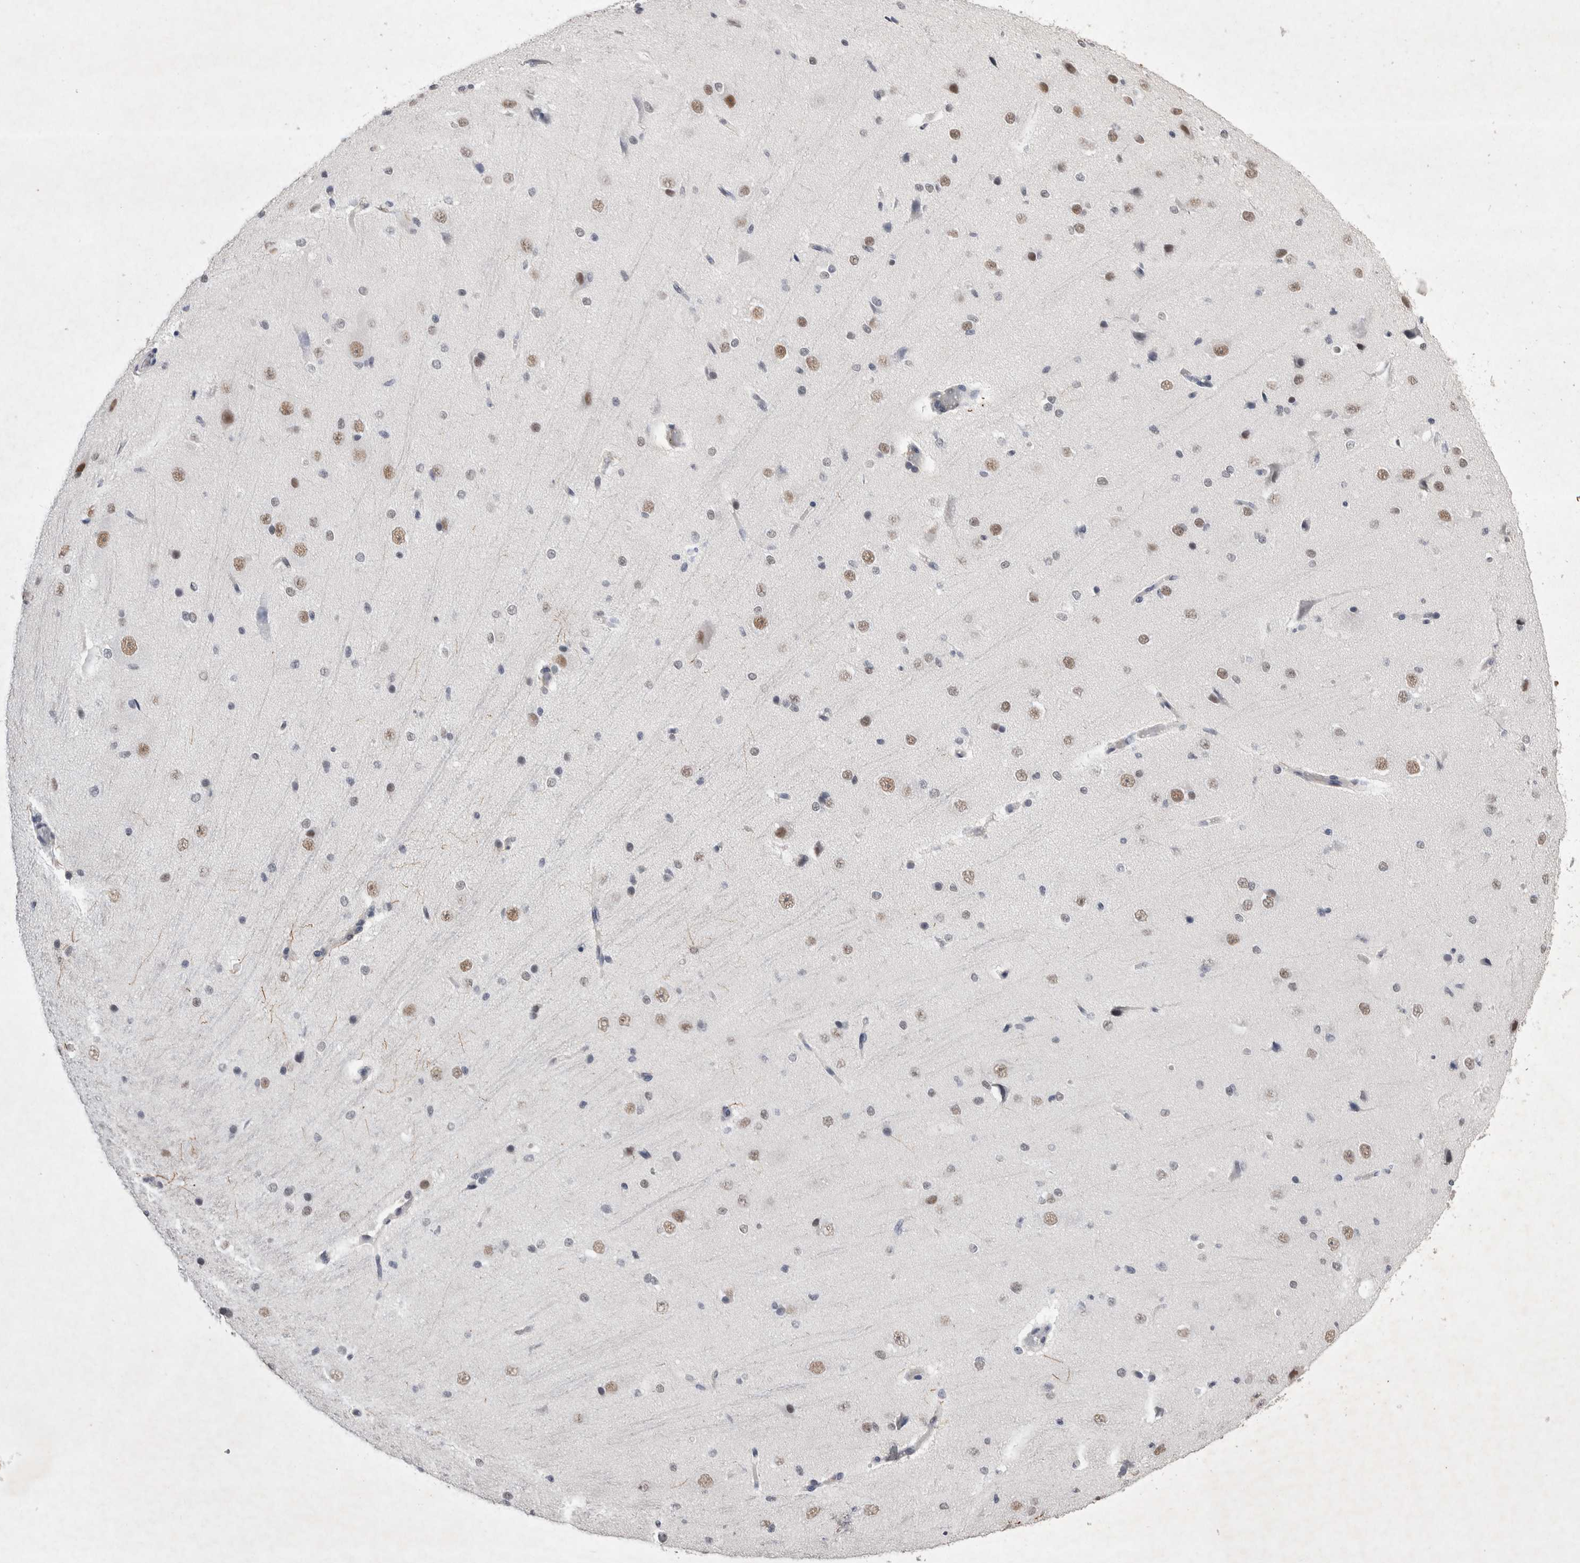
{"staining": {"intensity": "weak", "quantity": ">75%", "location": "nuclear"}, "tissue": "cerebral cortex", "cell_type": "Endothelial cells", "image_type": "normal", "snomed": [{"axis": "morphology", "description": "Normal tissue, NOS"}, {"axis": "morphology", "description": "Developmental malformation"}, {"axis": "topography", "description": "Cerebral cortex"}], "caption": "Brown immunohistochemical staining in unremarkable human cerebral cortex displays weak nuclear positivity in approximately >75% of endothelial cells.", "gene": "RBM6", "patient": {"sex": "female", "age": 30}}